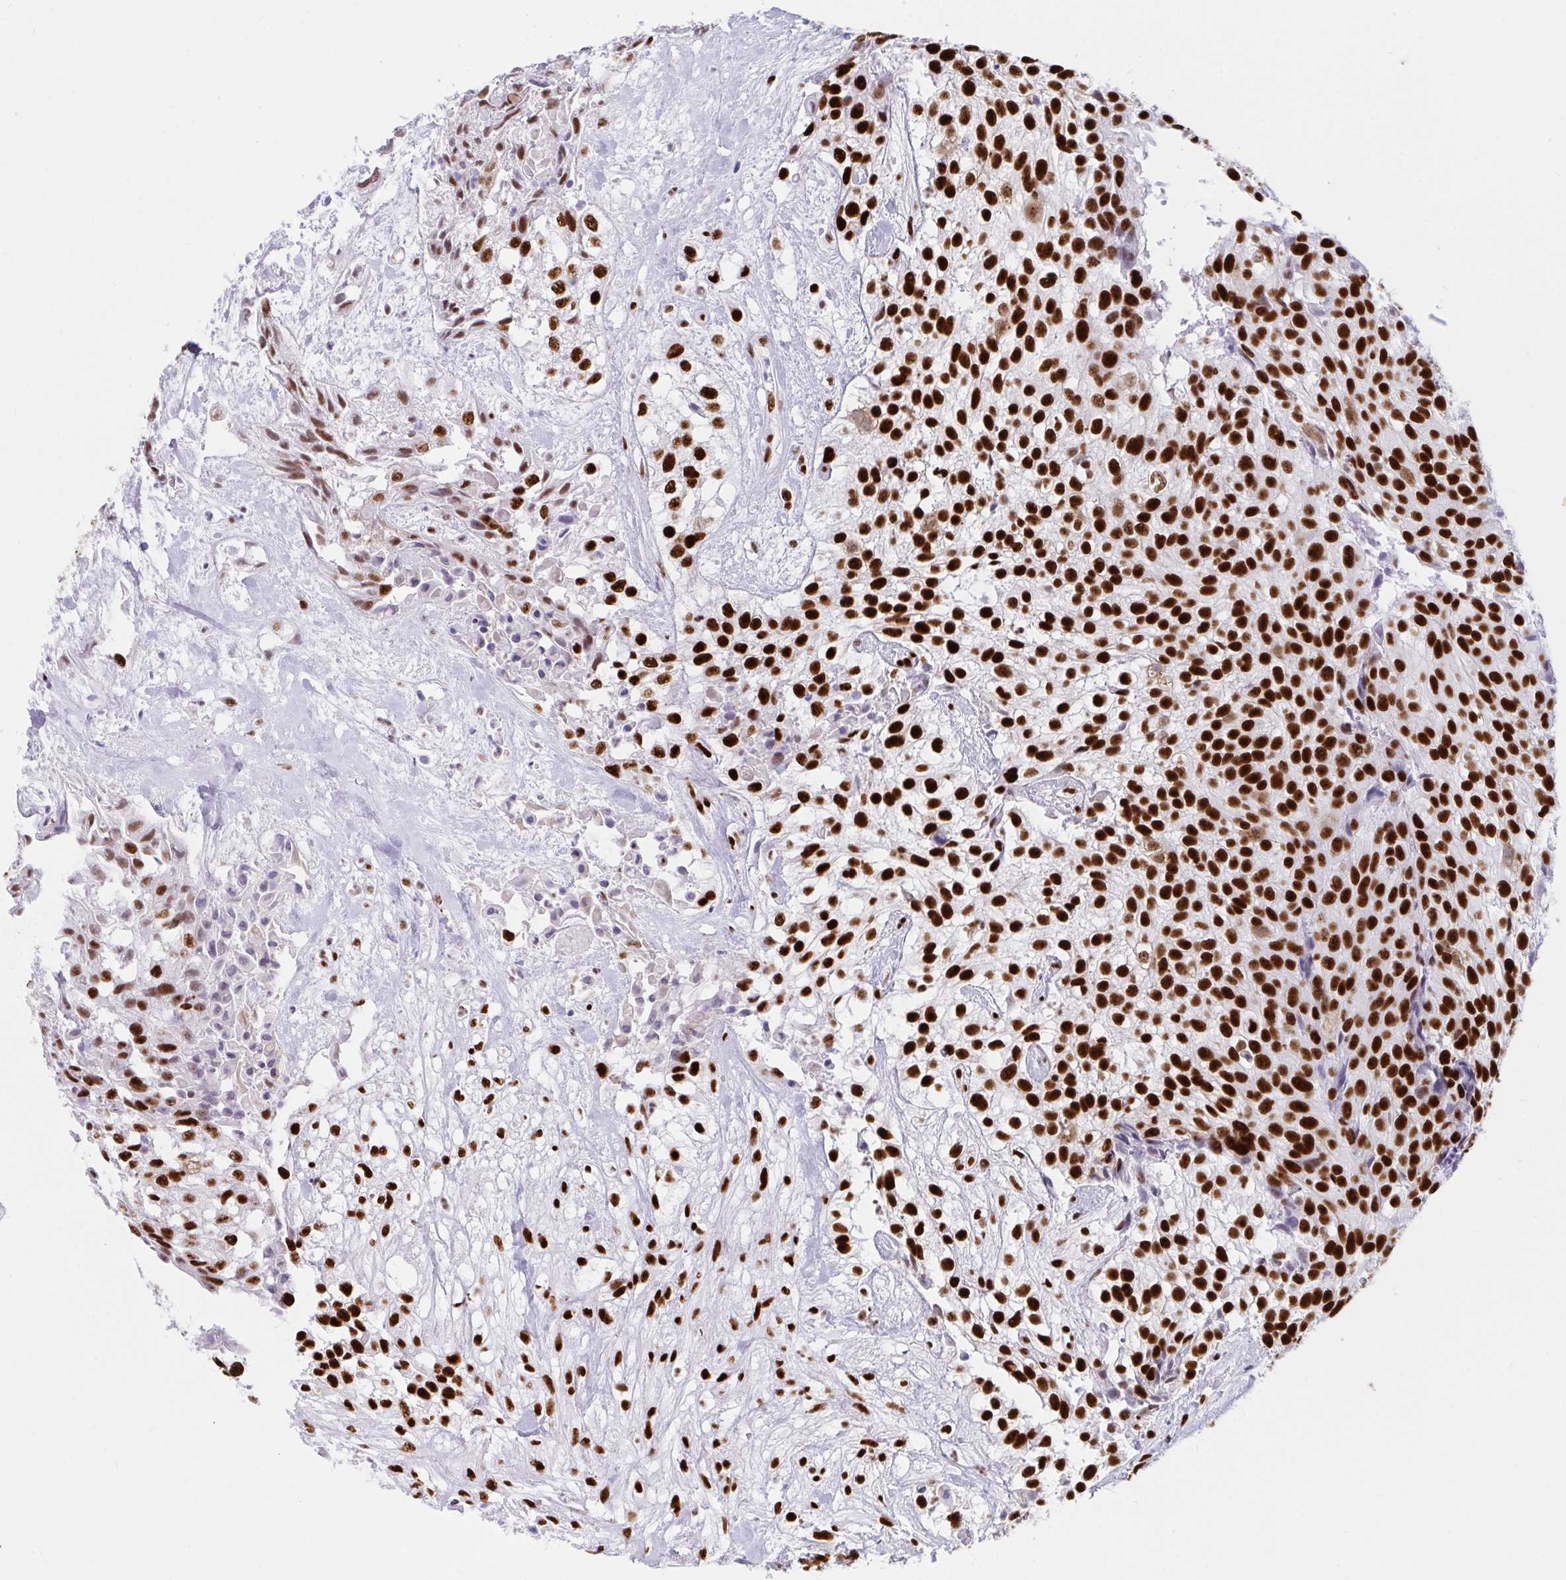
{"staining": {"intensity": "strong", "quantity": ">75%", "location": "nuclear"}, "tissue": "urothelial cancer", "cell_type": "Tumor cells", "image_type": "cancer", "snomed": [{"axis": "morphology", "description": "Urothelial carcinoma, High grade"}, {"axis": "topography", "description": "Urinary bladder"}], "caption": "About >75% of tumor cells in human urothelial cancer reveal strong nuclear protein positivity as visualized by brown immunohistochemical staining.", "gene": "IKZF2", "patient": {"sex": "male", "age": 56}}